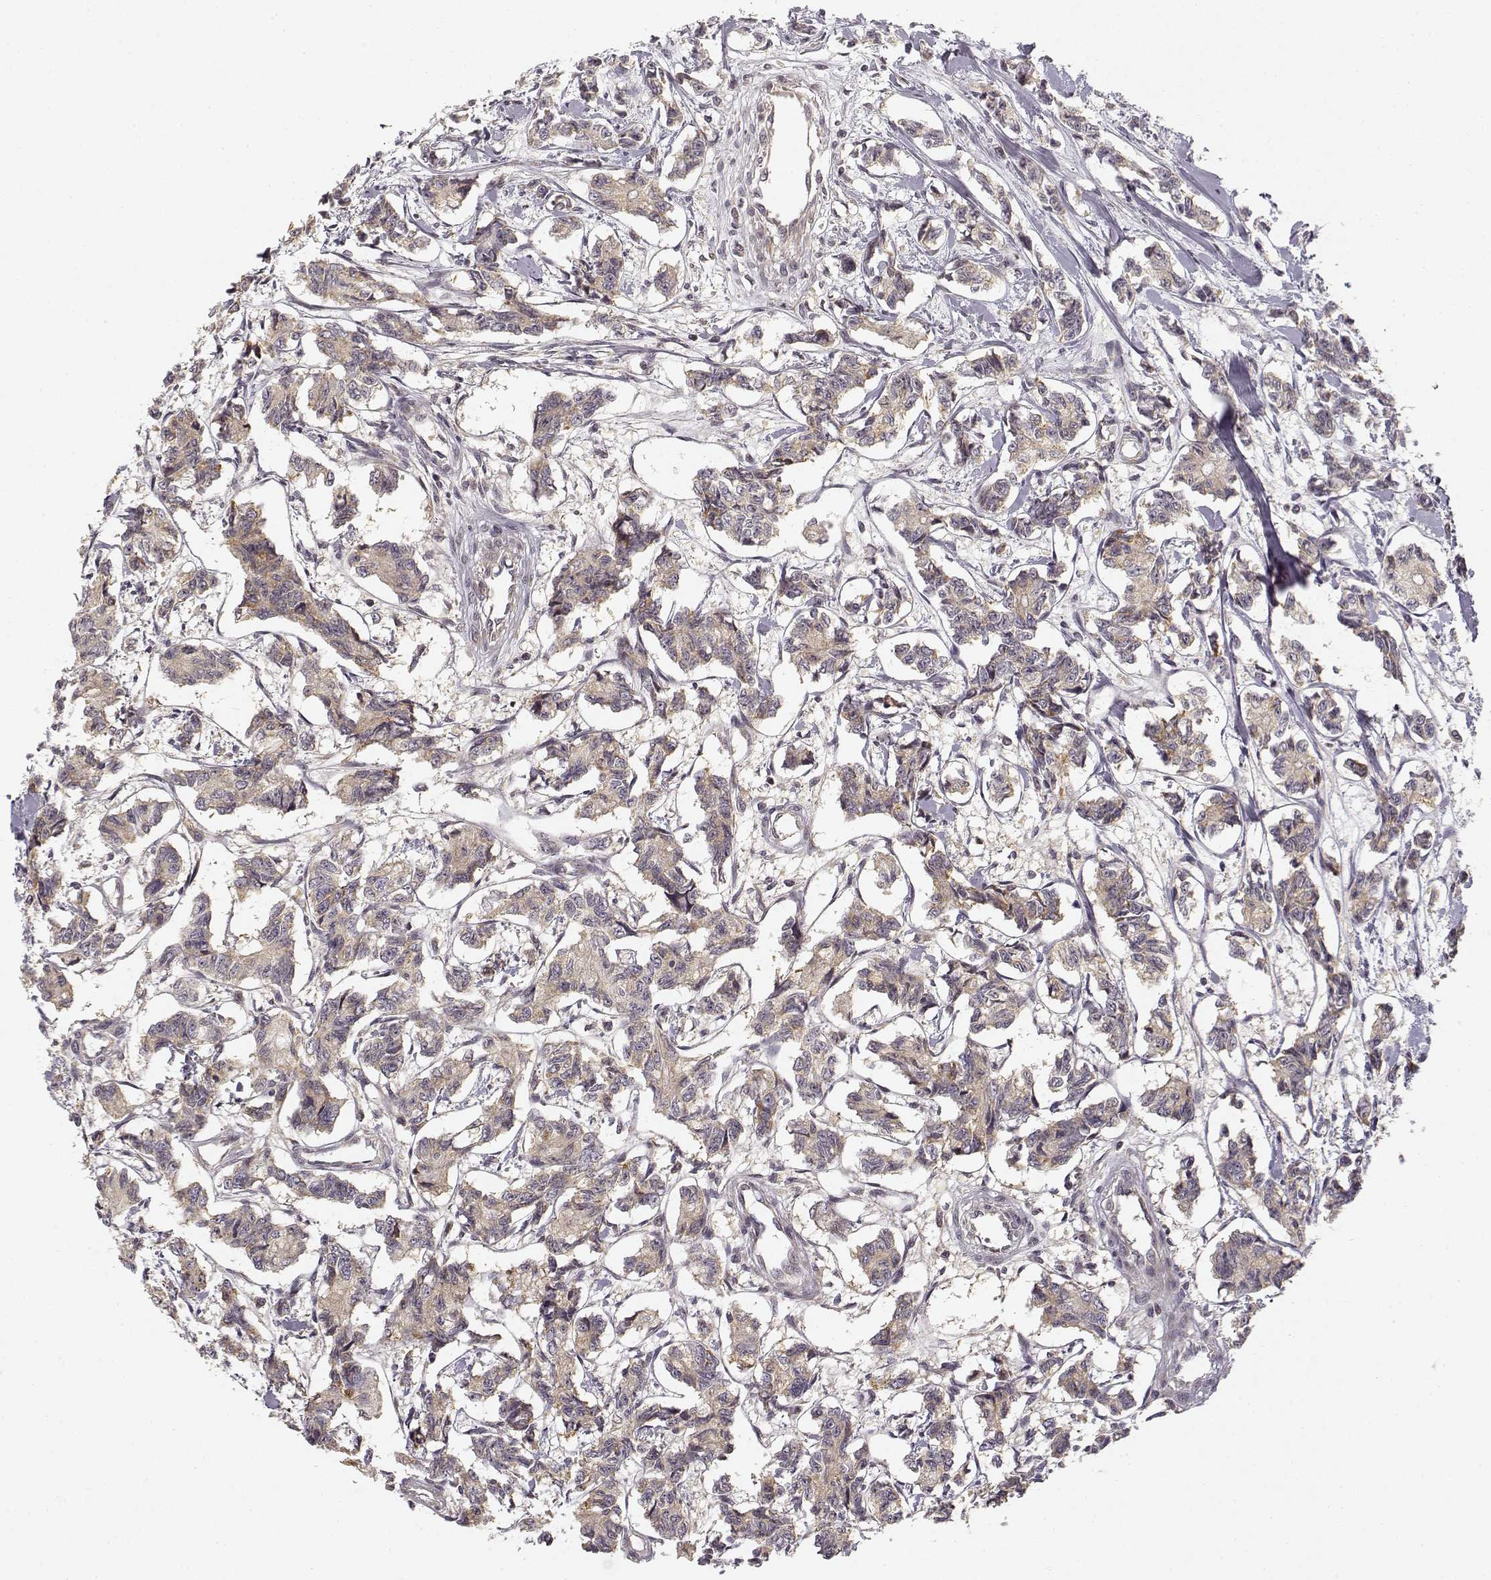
{"staining": {"intensity": "weak", "quantity": ">75%", "location": "cytoplasmic/membranous"}, "tissue": "carcinoid", "cell_type": "Tumor cells", "image_type": "cancer", "snomed": [{"axis": "morphology", "description": "Carcinoid, malignant, NOS"}, {"axis": "topography", "description": "Kidney"}], "caption": "The immunohistochemical stain labels weak cytoplasmic/membranous positivity in tumor cells of carcinoid tissue.", "gene": "MED12L", "patient": {"sex": "female", "age": 41}}